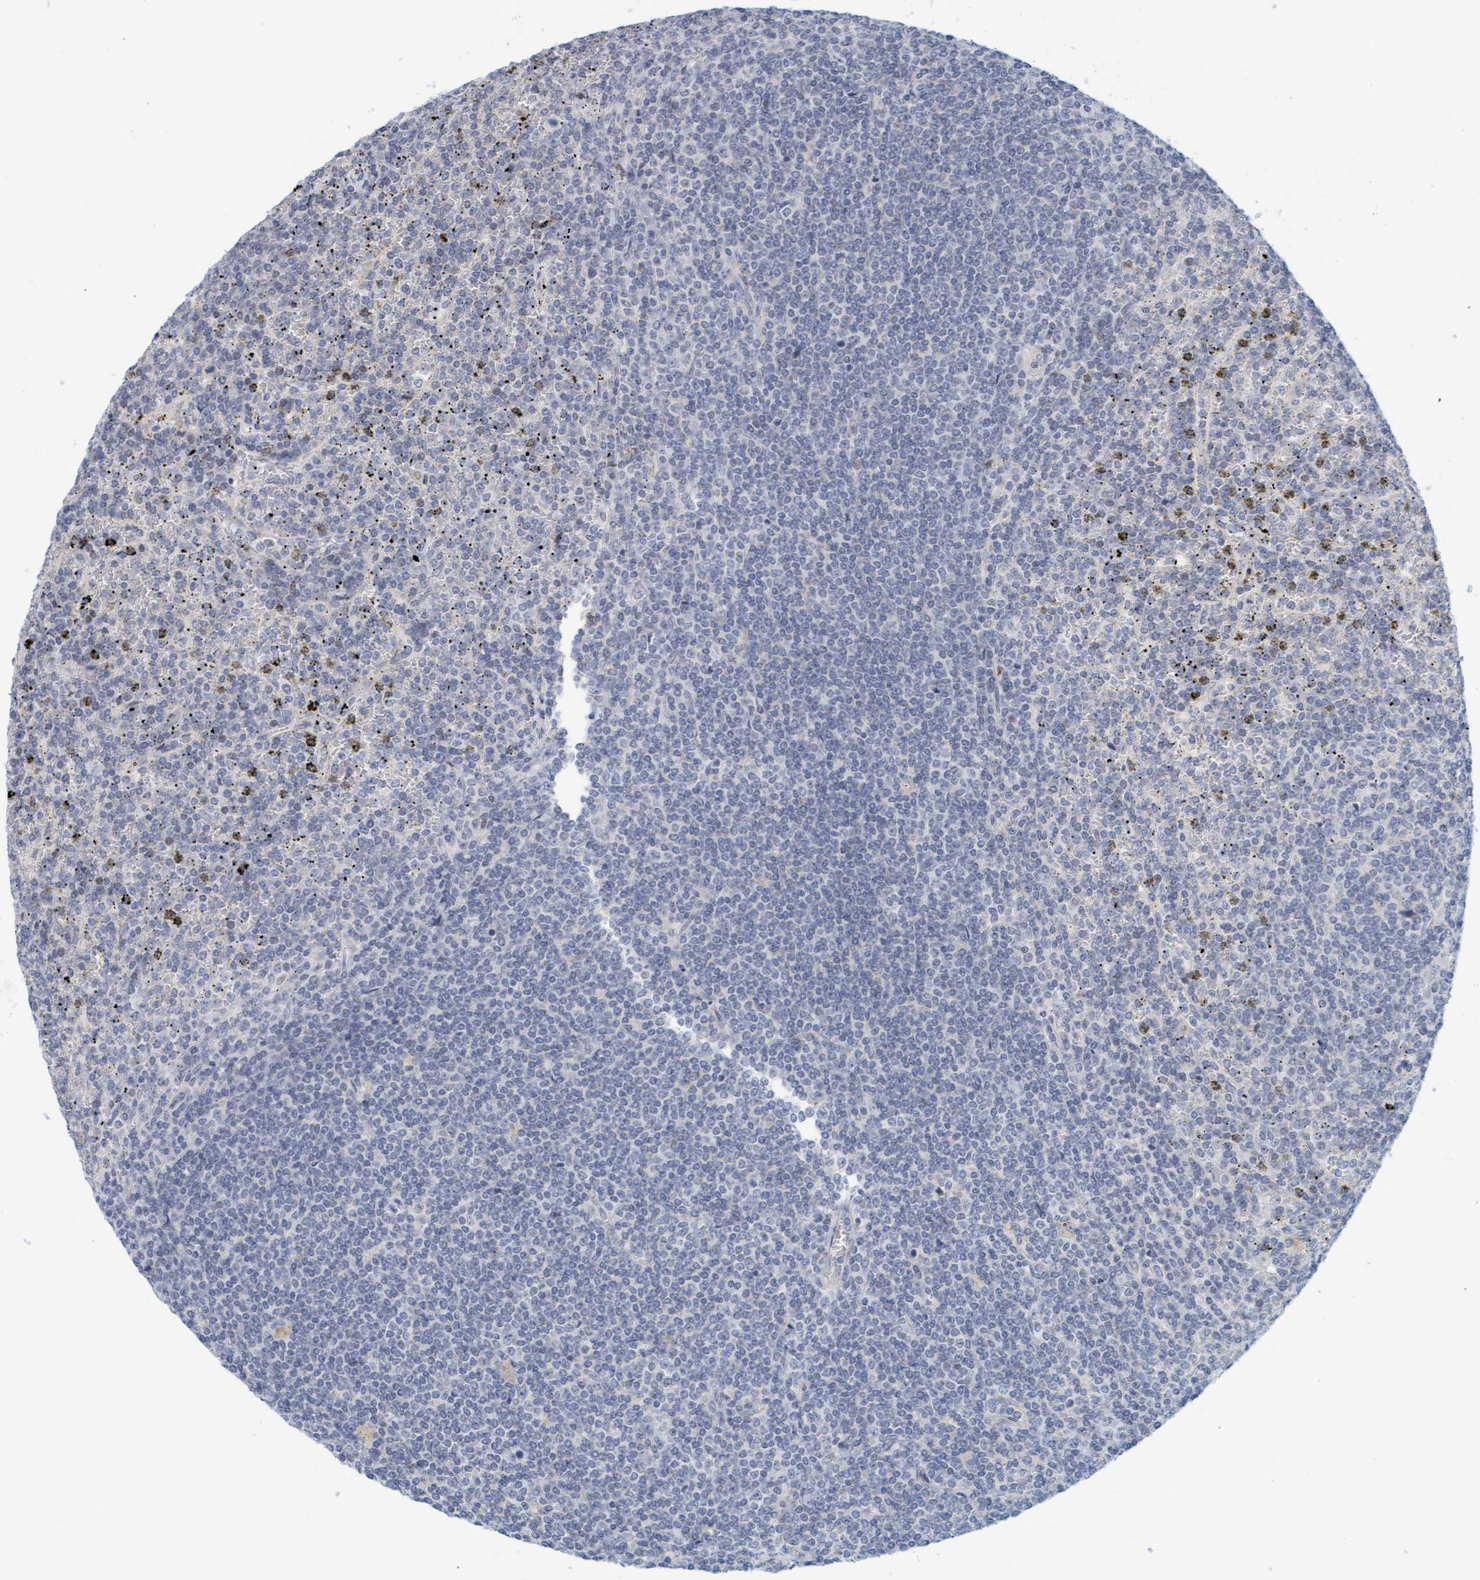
{"staining": {"intensity": "negative", "quantity": "none", "location": "none"}, "tissue": "lymphoma", "cell_type": "Tumor cells", "image_type": "cancer", "snomed": [{"axis": "morphology", "description": "Malignant lymphoma, non-Hodgkin's type, Low grade"}, {"axis": "topography", "description": "Spleen"}], "caption": "An immunohistochemistry (IHC) image of lymphoma is shown. There is no staining in tumor cells of lymphoma.", "gene": "ZC3H3", "patient": {"sex": "female", "age": 19}}